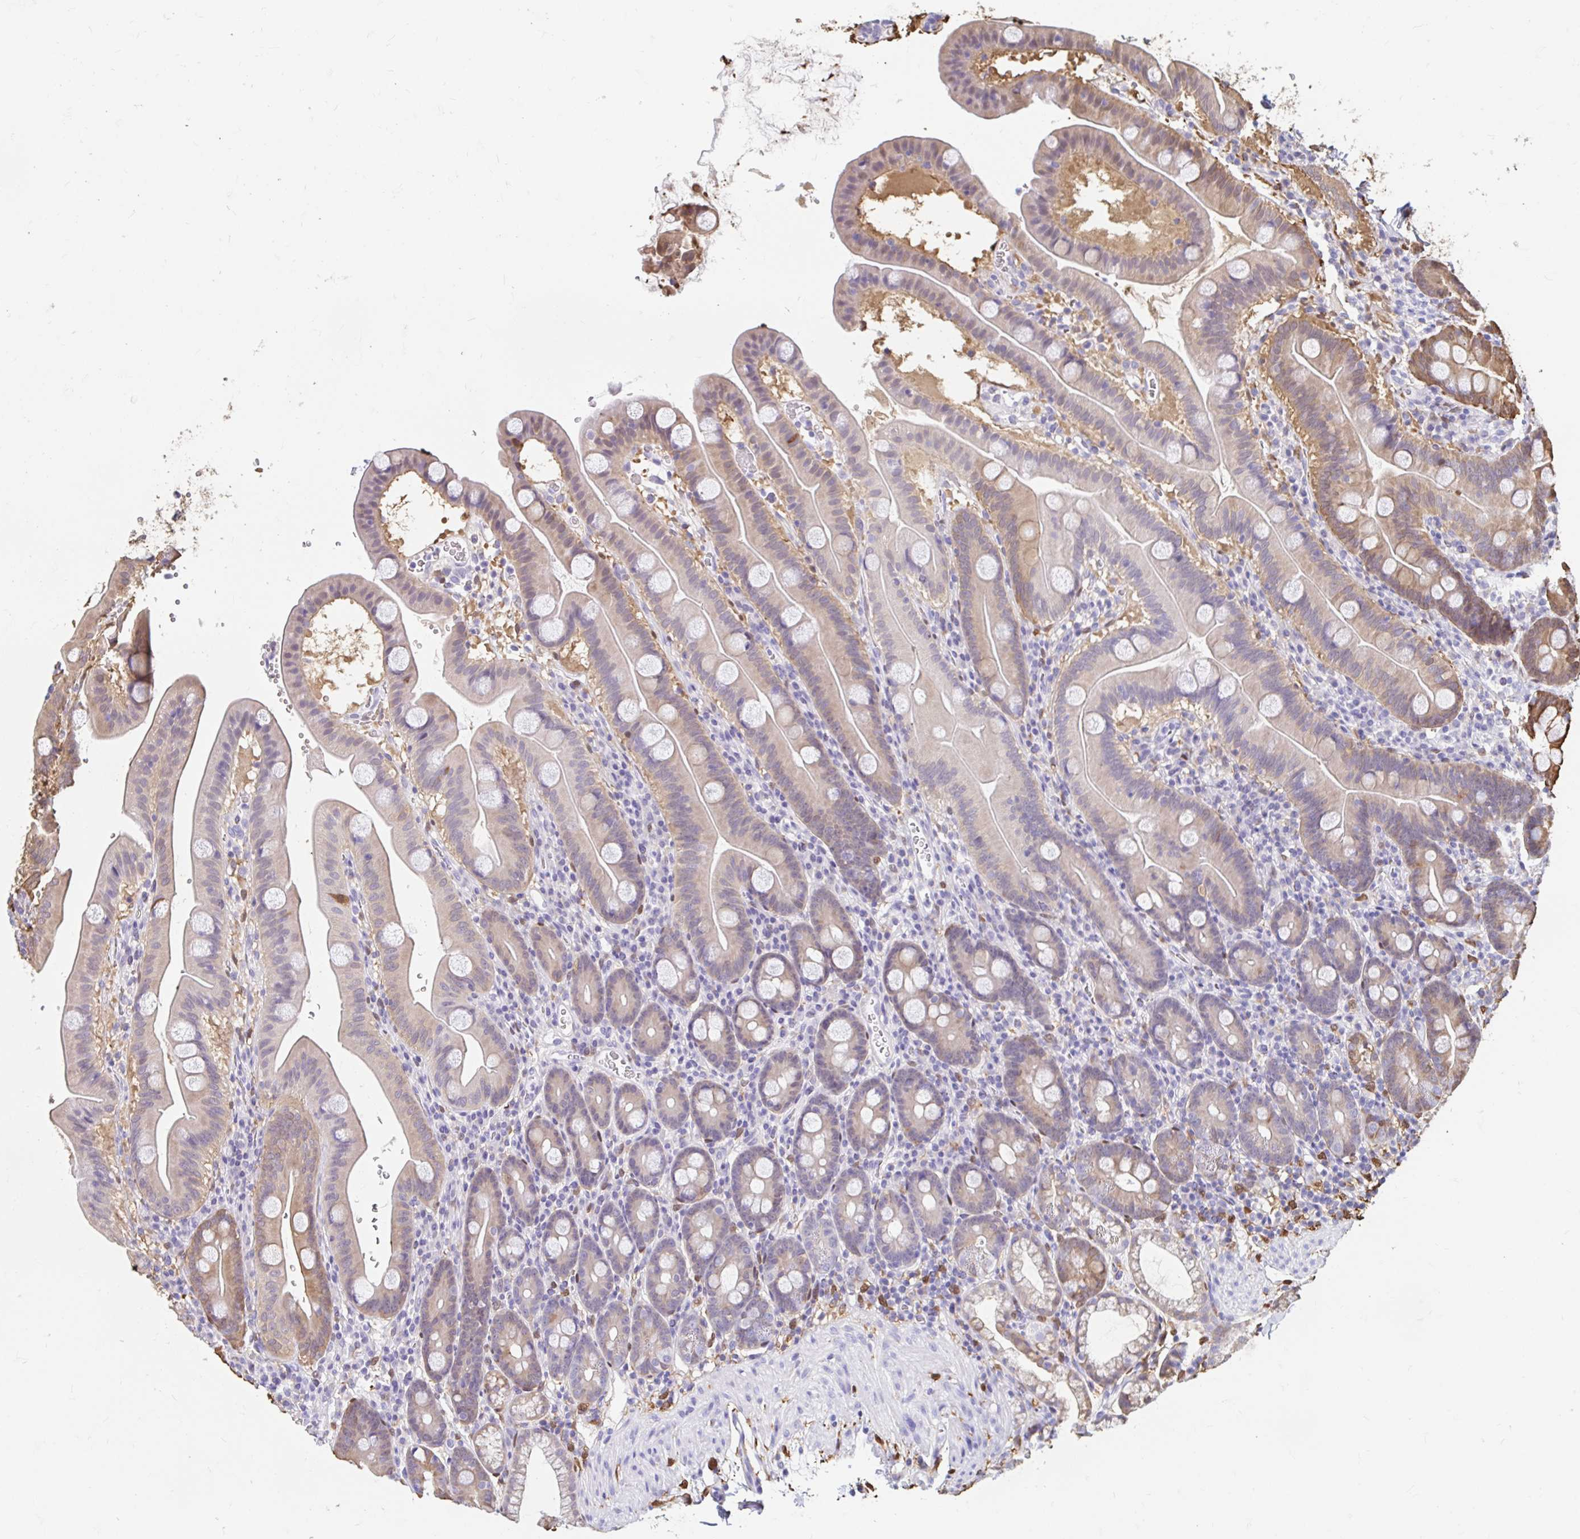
{"staining": {"intensity": "moderate", "quantity": "<25%", "location": "cytoplasmic/membranous"}, "tissue": "duodenum", "cell_type": "Glandular cells", "image_type": "normal", "snomed": [{"axis": "morphology", "description": "Normal tissue, NOS"}, {"axis": "topography", "description": "Duodenum"}], "caption": "Immunohistochemistry (IHC) of benign human duodenum displays low levels of moderate cytoplasmic/membranous expression in about <25% of glandular cells.", "gene": "ADH1A", "patient": {"sex": "male", "age": 59}}